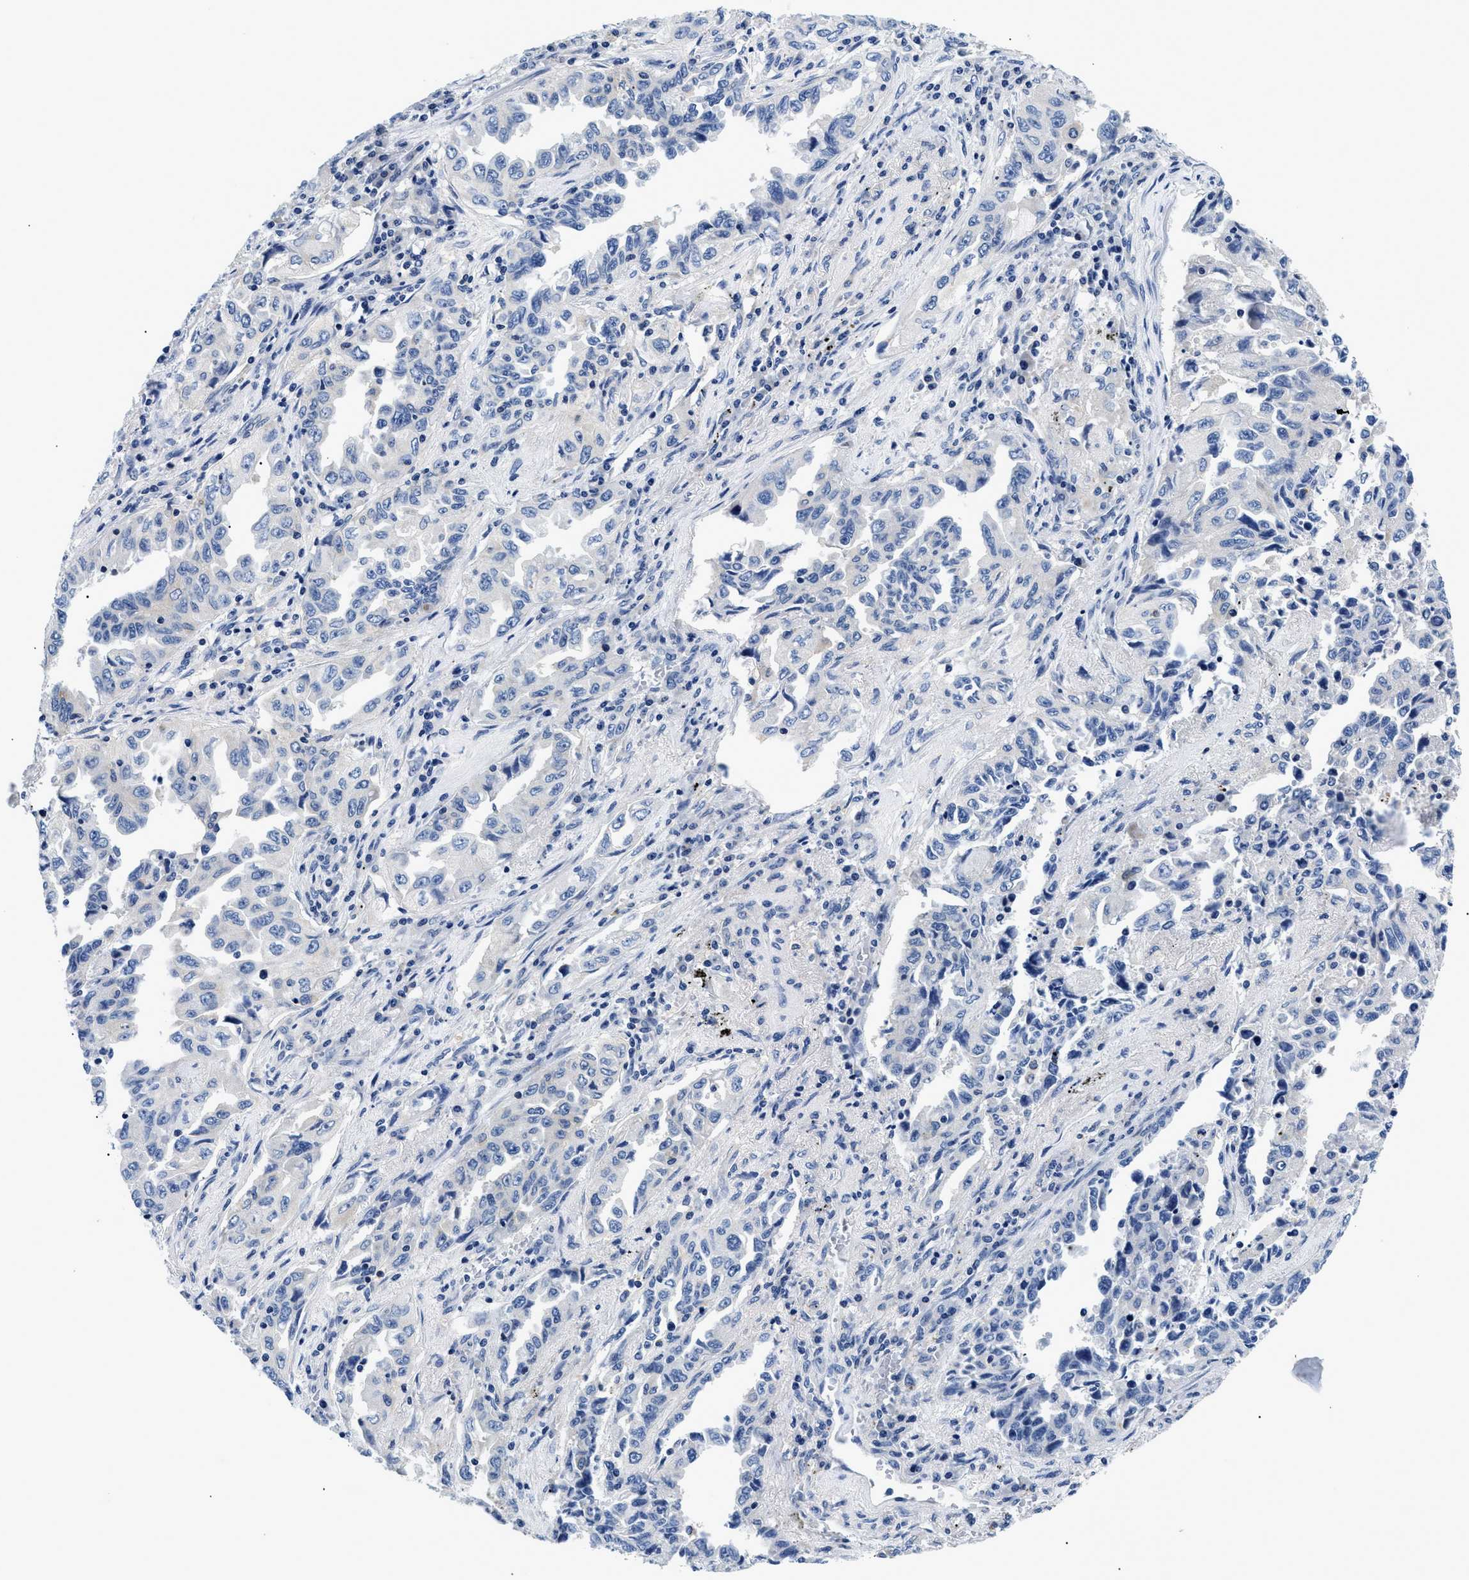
{"staining": {"intensity": "negative", "quantity": "none", "location": "none"}, "tissue": "lung cancer", "cell_type": "Tumor cells", "image_type": "cancer", "snomed": [{"axis": "morphology", "description": "Adenocarcinoma, NOS"}, {"axis": "topography", "description": "Lung"}], "caption": "This photomicrograph is of lung cancer (adenocarcinoma) stained with IHC to label a protein in brown with the nuclei are counter-stained blue. There is no expression in tumor cells.", "gene": "MEA1", "patient": {"sex": "female", "age": 51}}